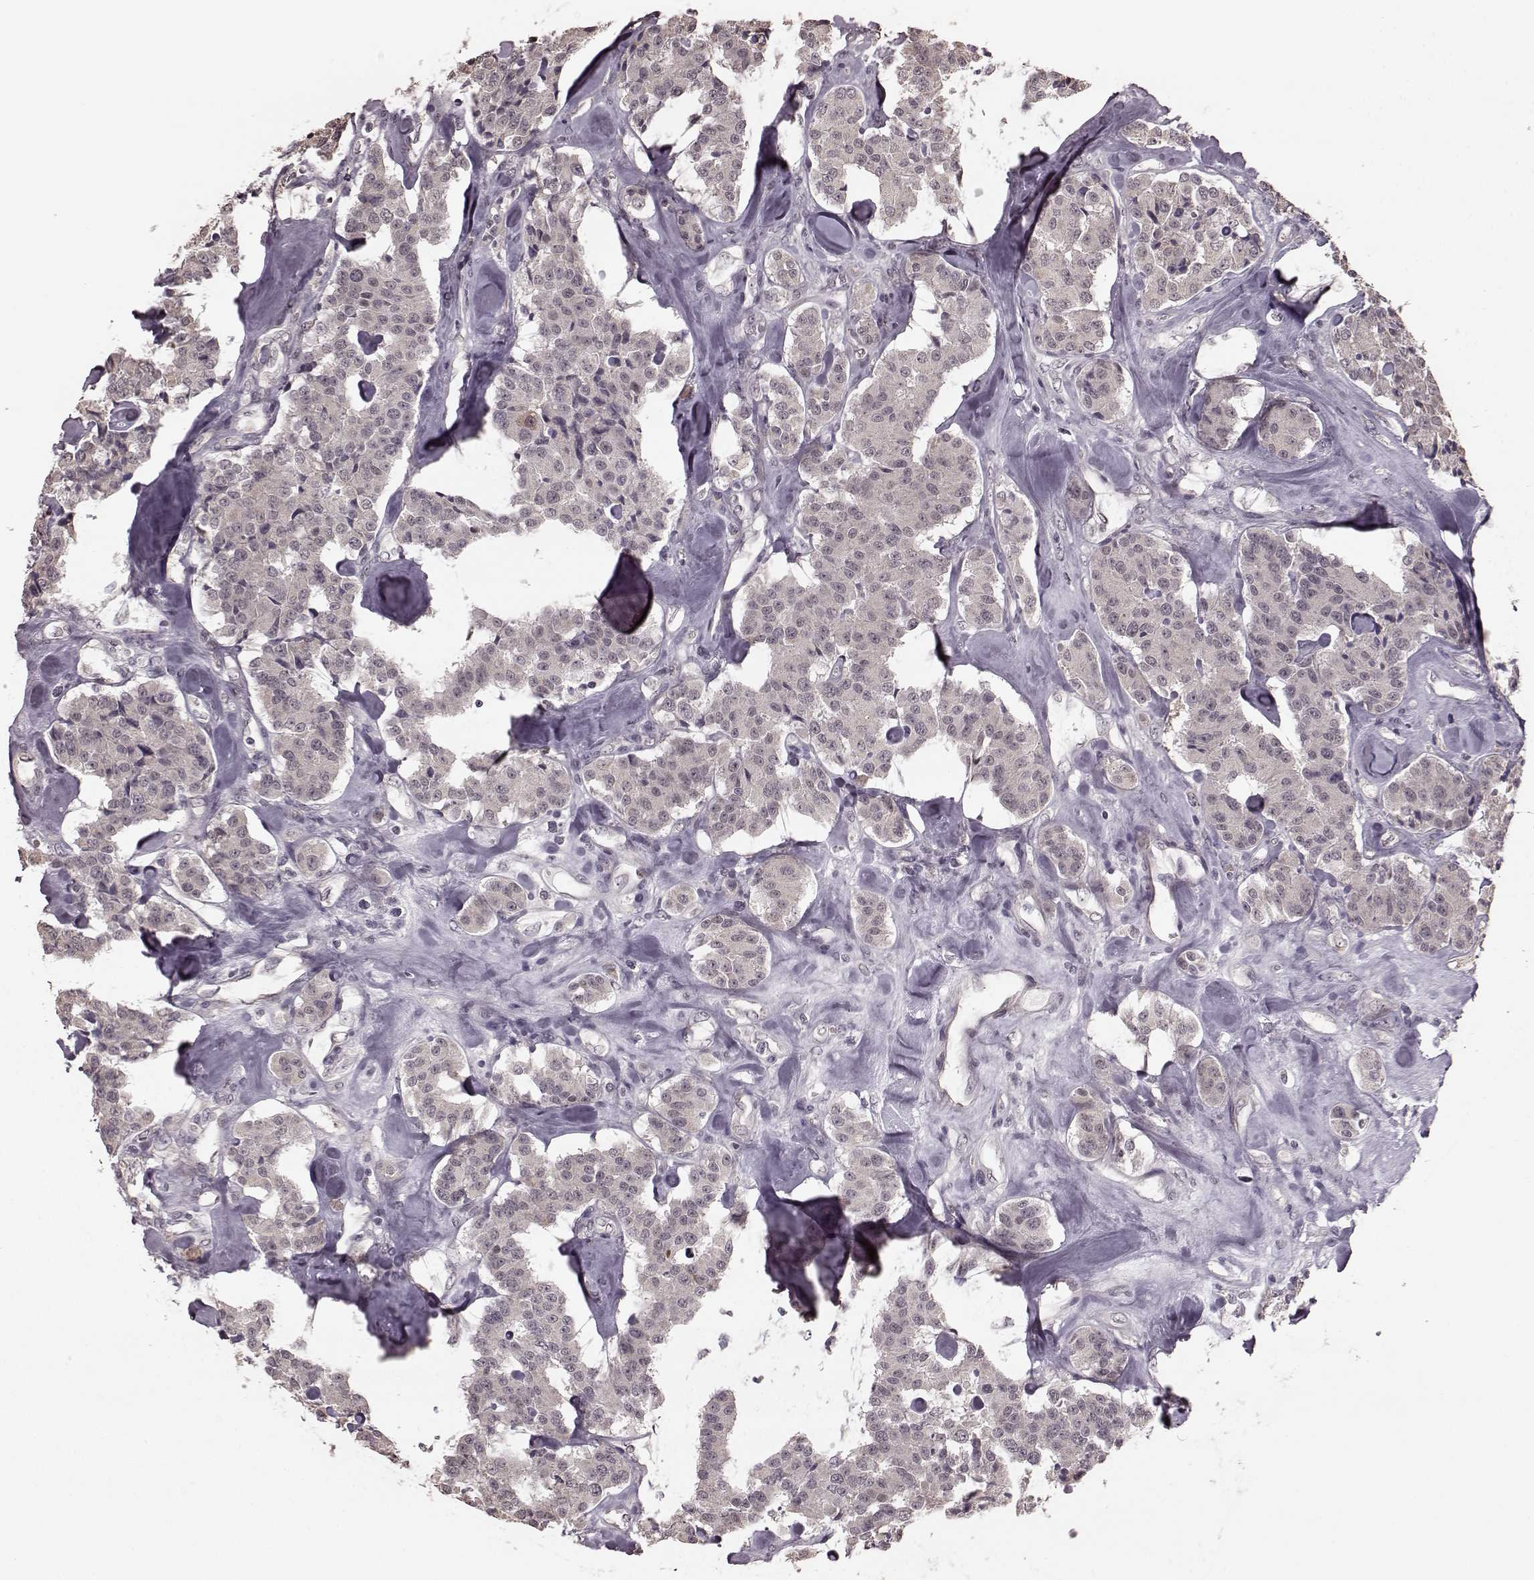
{"staining": {"intensity": "negative", "quantity": "none", "location": "none"}, "tissue": "carcinoid", "cell_type": "Tumor cells", "image_type": "cancer", "snomed": [{"axis": "morphology", "description": "Carcinoid, malignant, NOS"}, {"axis": "topography", "description": "Pancreas"}], "caption": "A histopathology image of human malignant carcinoid is negative for staining in tumor cells.", "gene": "PLCB4", "patient": {"sex": "male", "age": 41}}